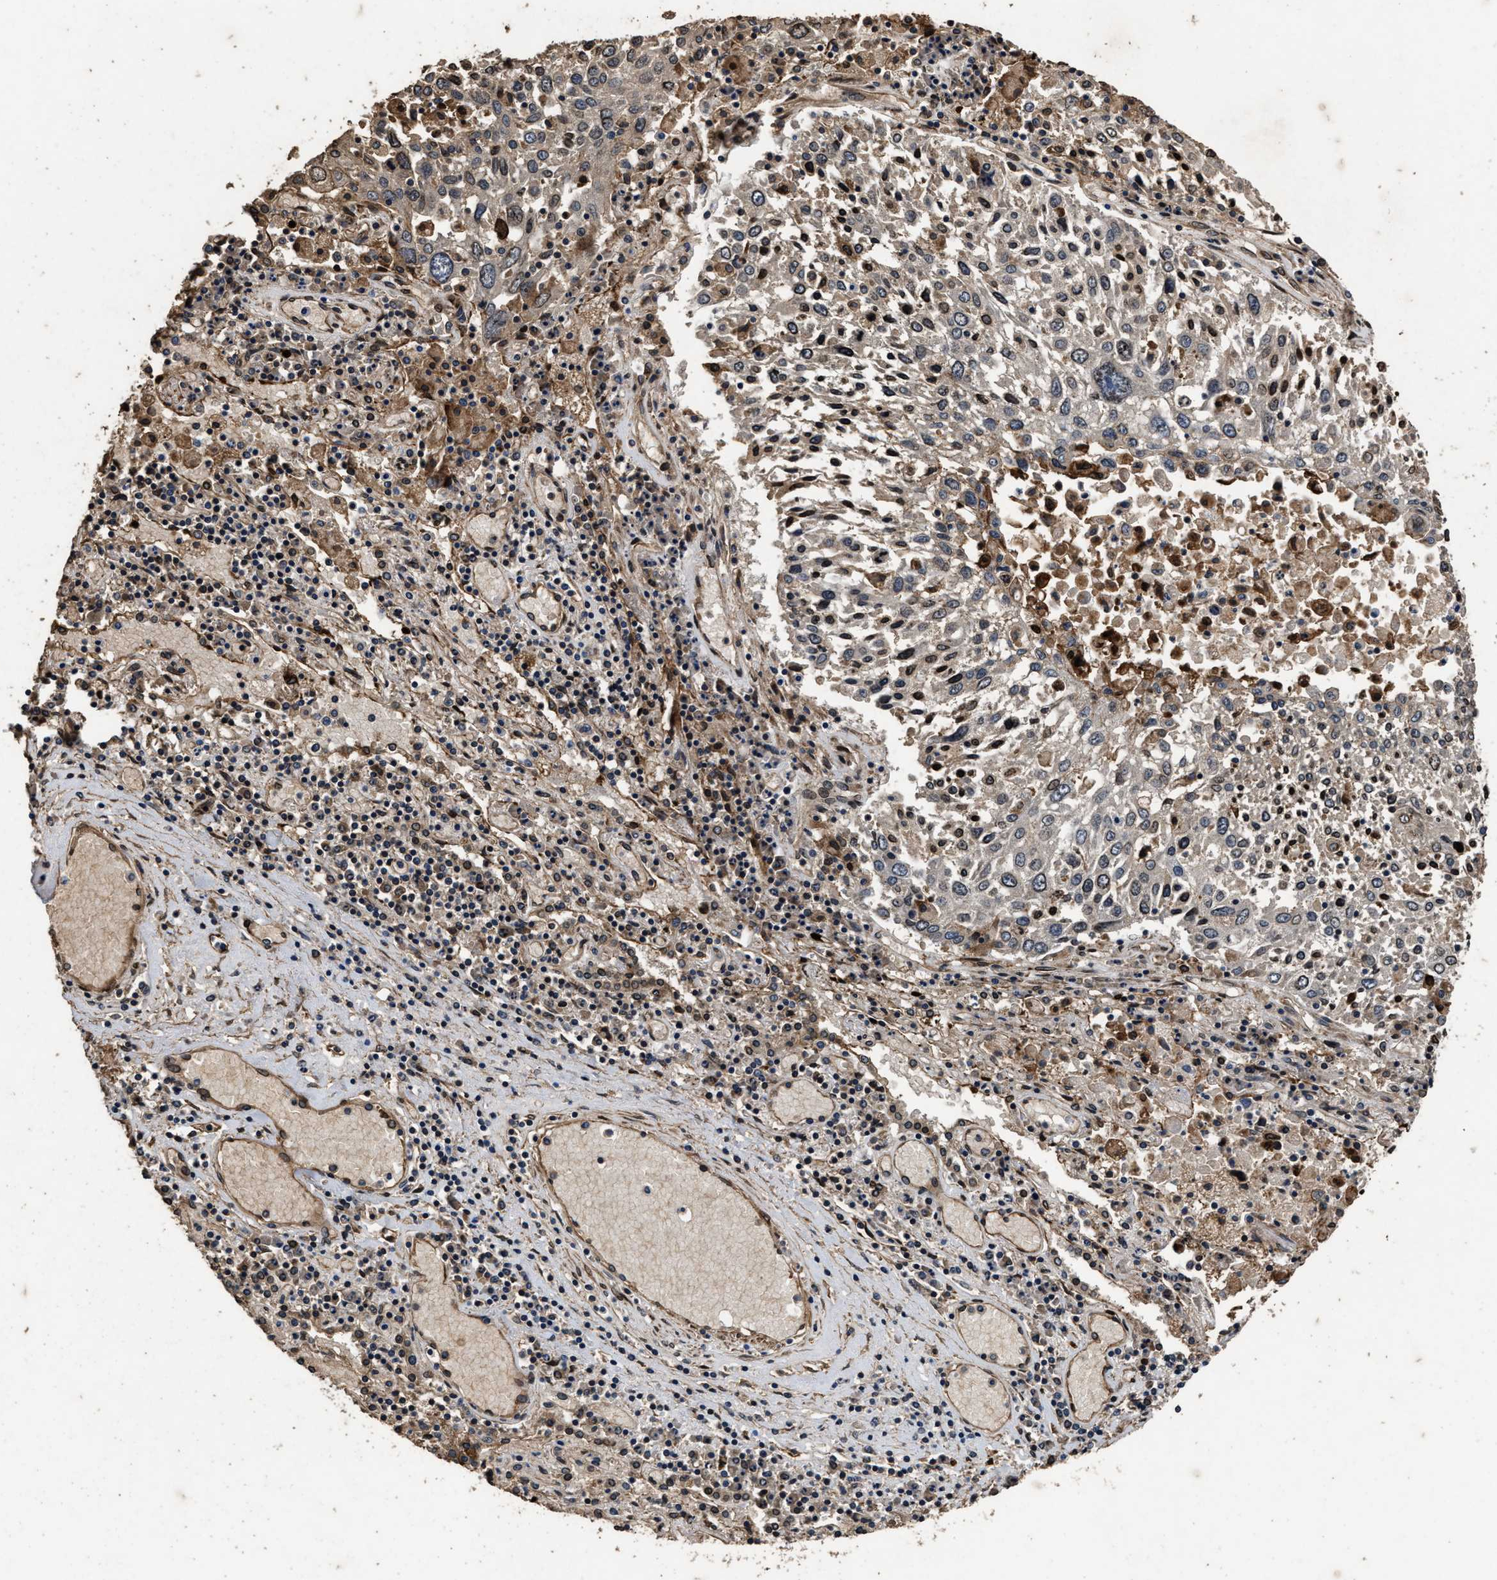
{"staining": {"intensity": "moderate", "quantity": "<25%", "location": "cytoplasmic/membranous,nuclear"}, "tissue": "lung cancer", "cell_type": "Tumor cells", "image_type": "cancer", "snomed": [{"axis": "morphology", "description": "Squamous cell carcinoma, NOS"}, {"axis": "topography", "description": "Lung"}], "caption": "Immunohistochemical staining of lung squamous cell carcinoma exhibits moderate cytoplasmic/membranous and nuclear protein staining in approximately <25% of tumor cells.", "gene": "ACCS", "patient": {"sex": "male", "age": 65}}